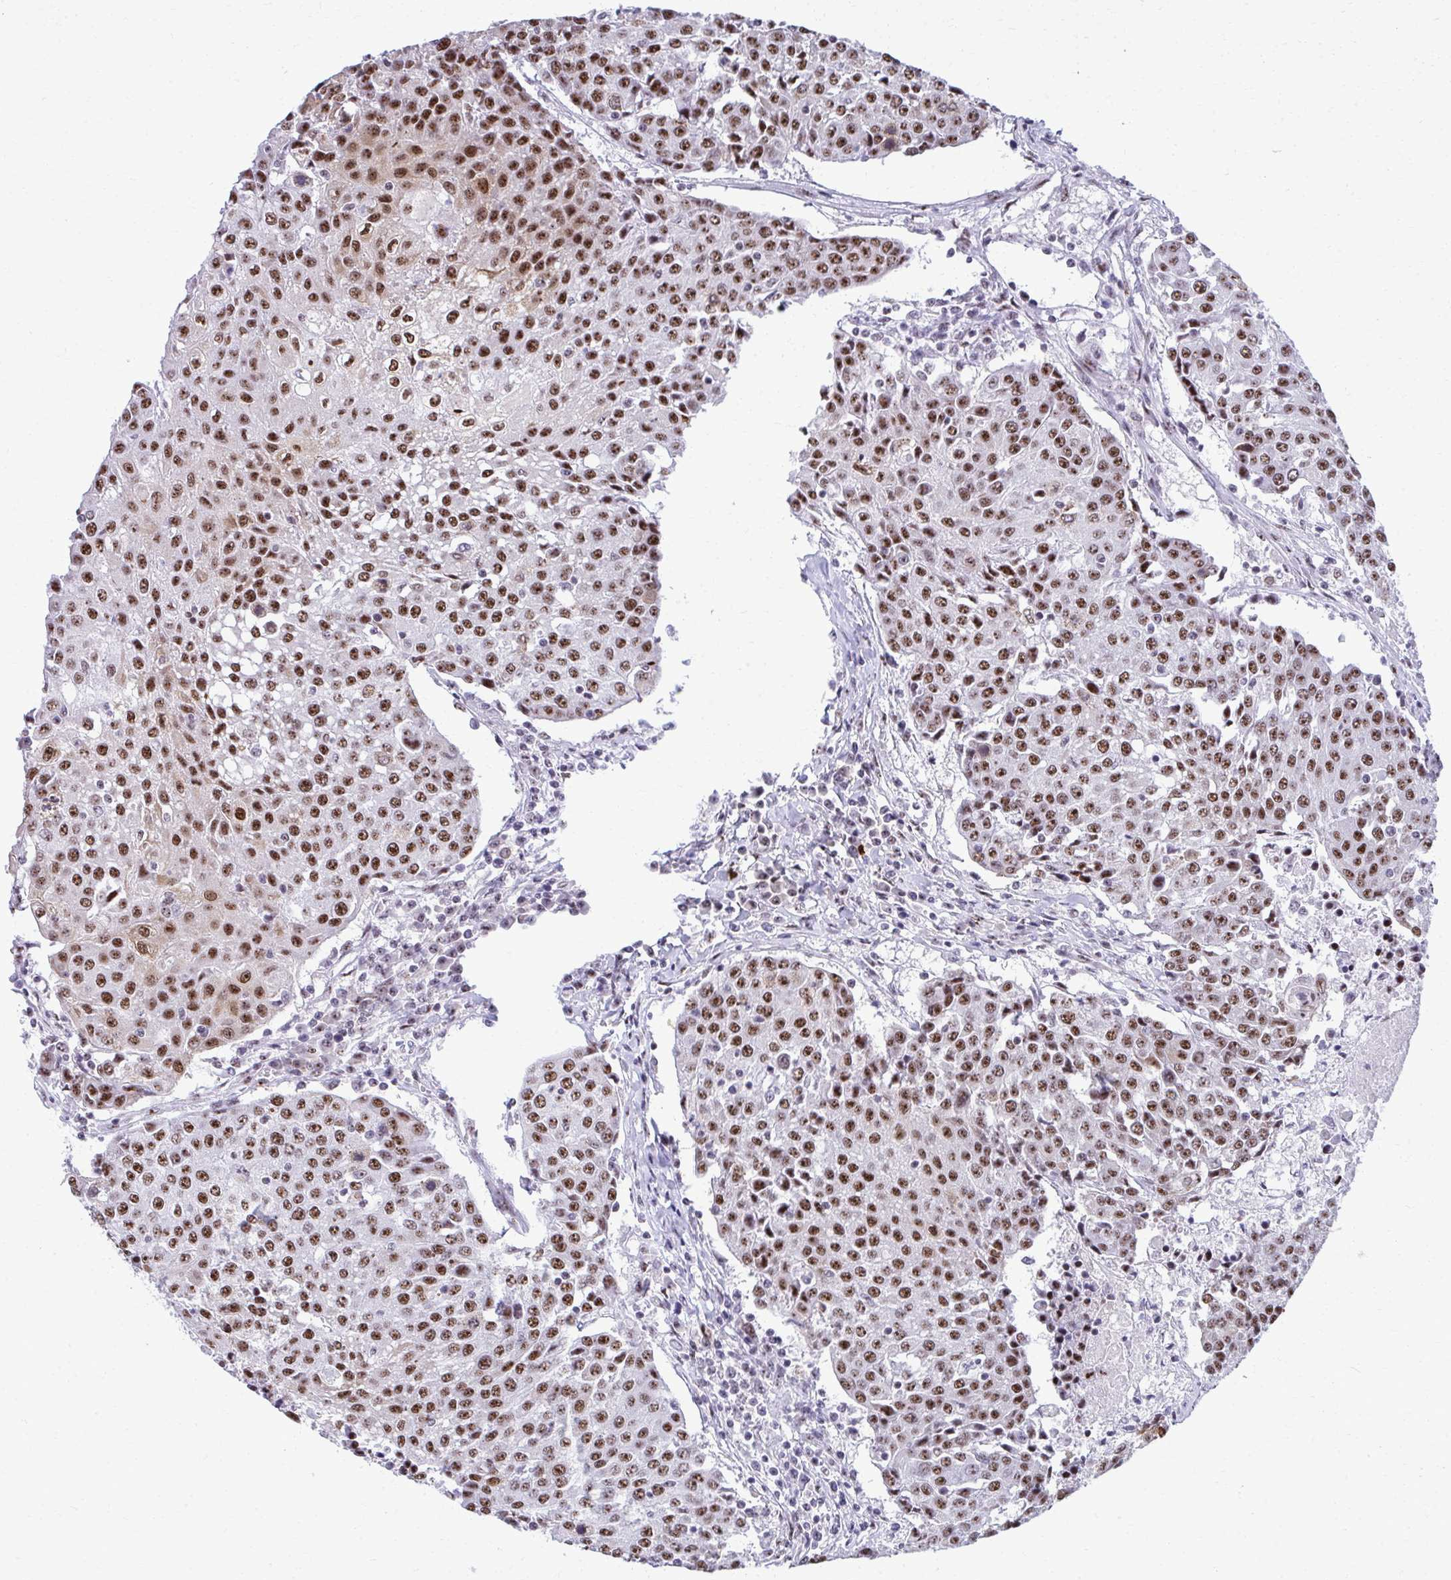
{"staining": {"intensity": "moderate", "quantity": ">75%", "location": "nuclear"}, "tissue": "urothelial cancer", "cell_type": "Tumor cells", "image_type": "cancer", "snomed": [{"axis": "morphology", "description": "Urothelial carcinoma, High grade"}, {"axis": "topography", "description": "Urinary bladder"}], "caption": "High-grade urothelial carcinoma was stained to show a protein in brown. There is medium levels of moderate nuclear positivity in about >75% of tumor cells. Nuclei are stained in blue.", "gene": "PELP1", "patient": {"sex": "female", "age": 85}}